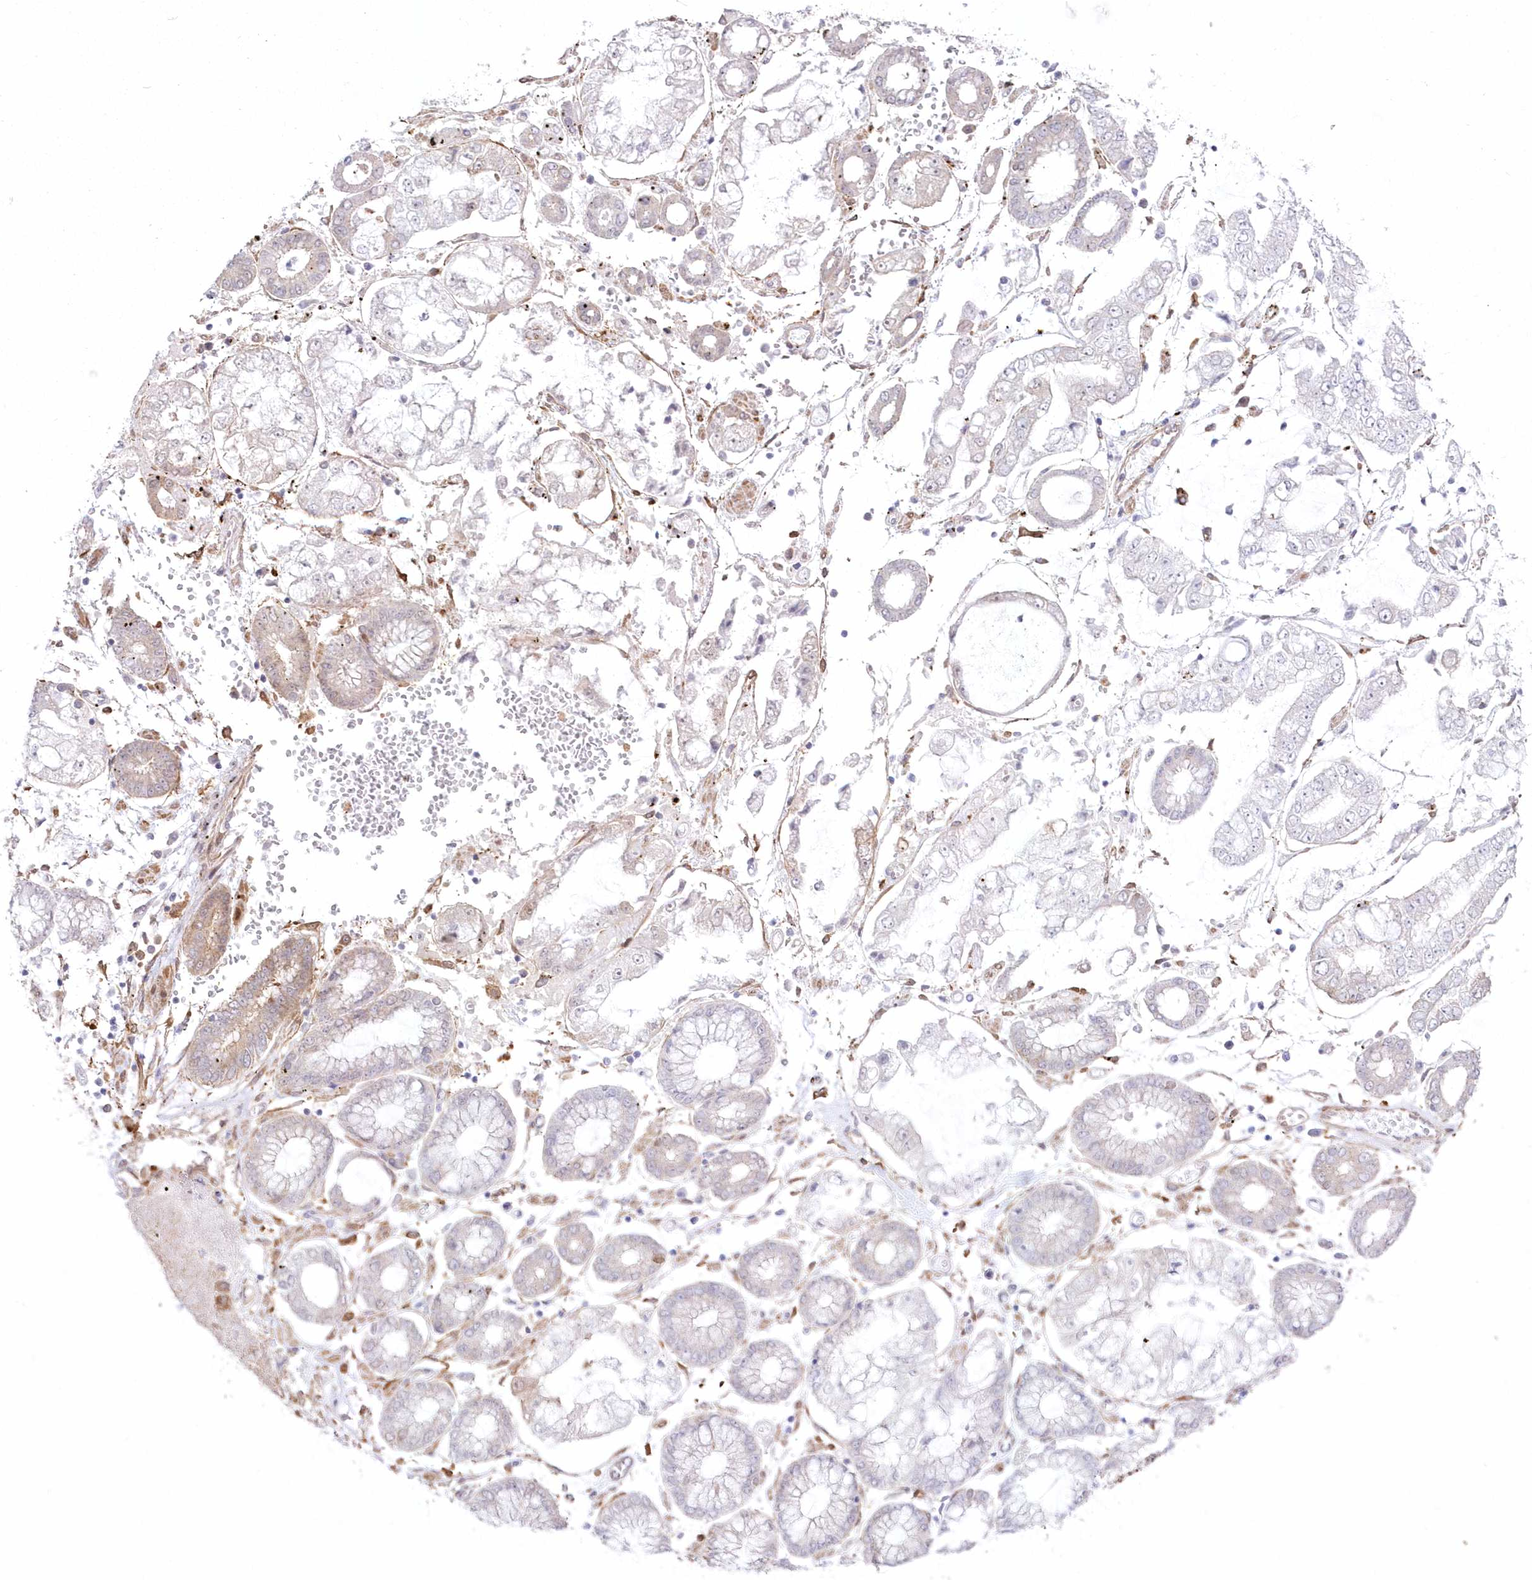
{"staining": {"intensity": "weak", "quantity": "<25%", "location": "cytoplasmic/membranous"}, "tissue": "stomach cancer", "cell_type": "Tumor cells", "image_type": "cancer", "snomed": [{"axis": "morphology", "description": "Adenocarcinoma, NOS"}, {"axis": "topography", "description": "Stomach"}], "caption": "This is an IHC photomicrograph of human stomach cancer (adenocarcinoma). There is no staining in tumor cells.", "gene": "SH3PXD2B", "patient": {"sex": "male", "age": 76}}